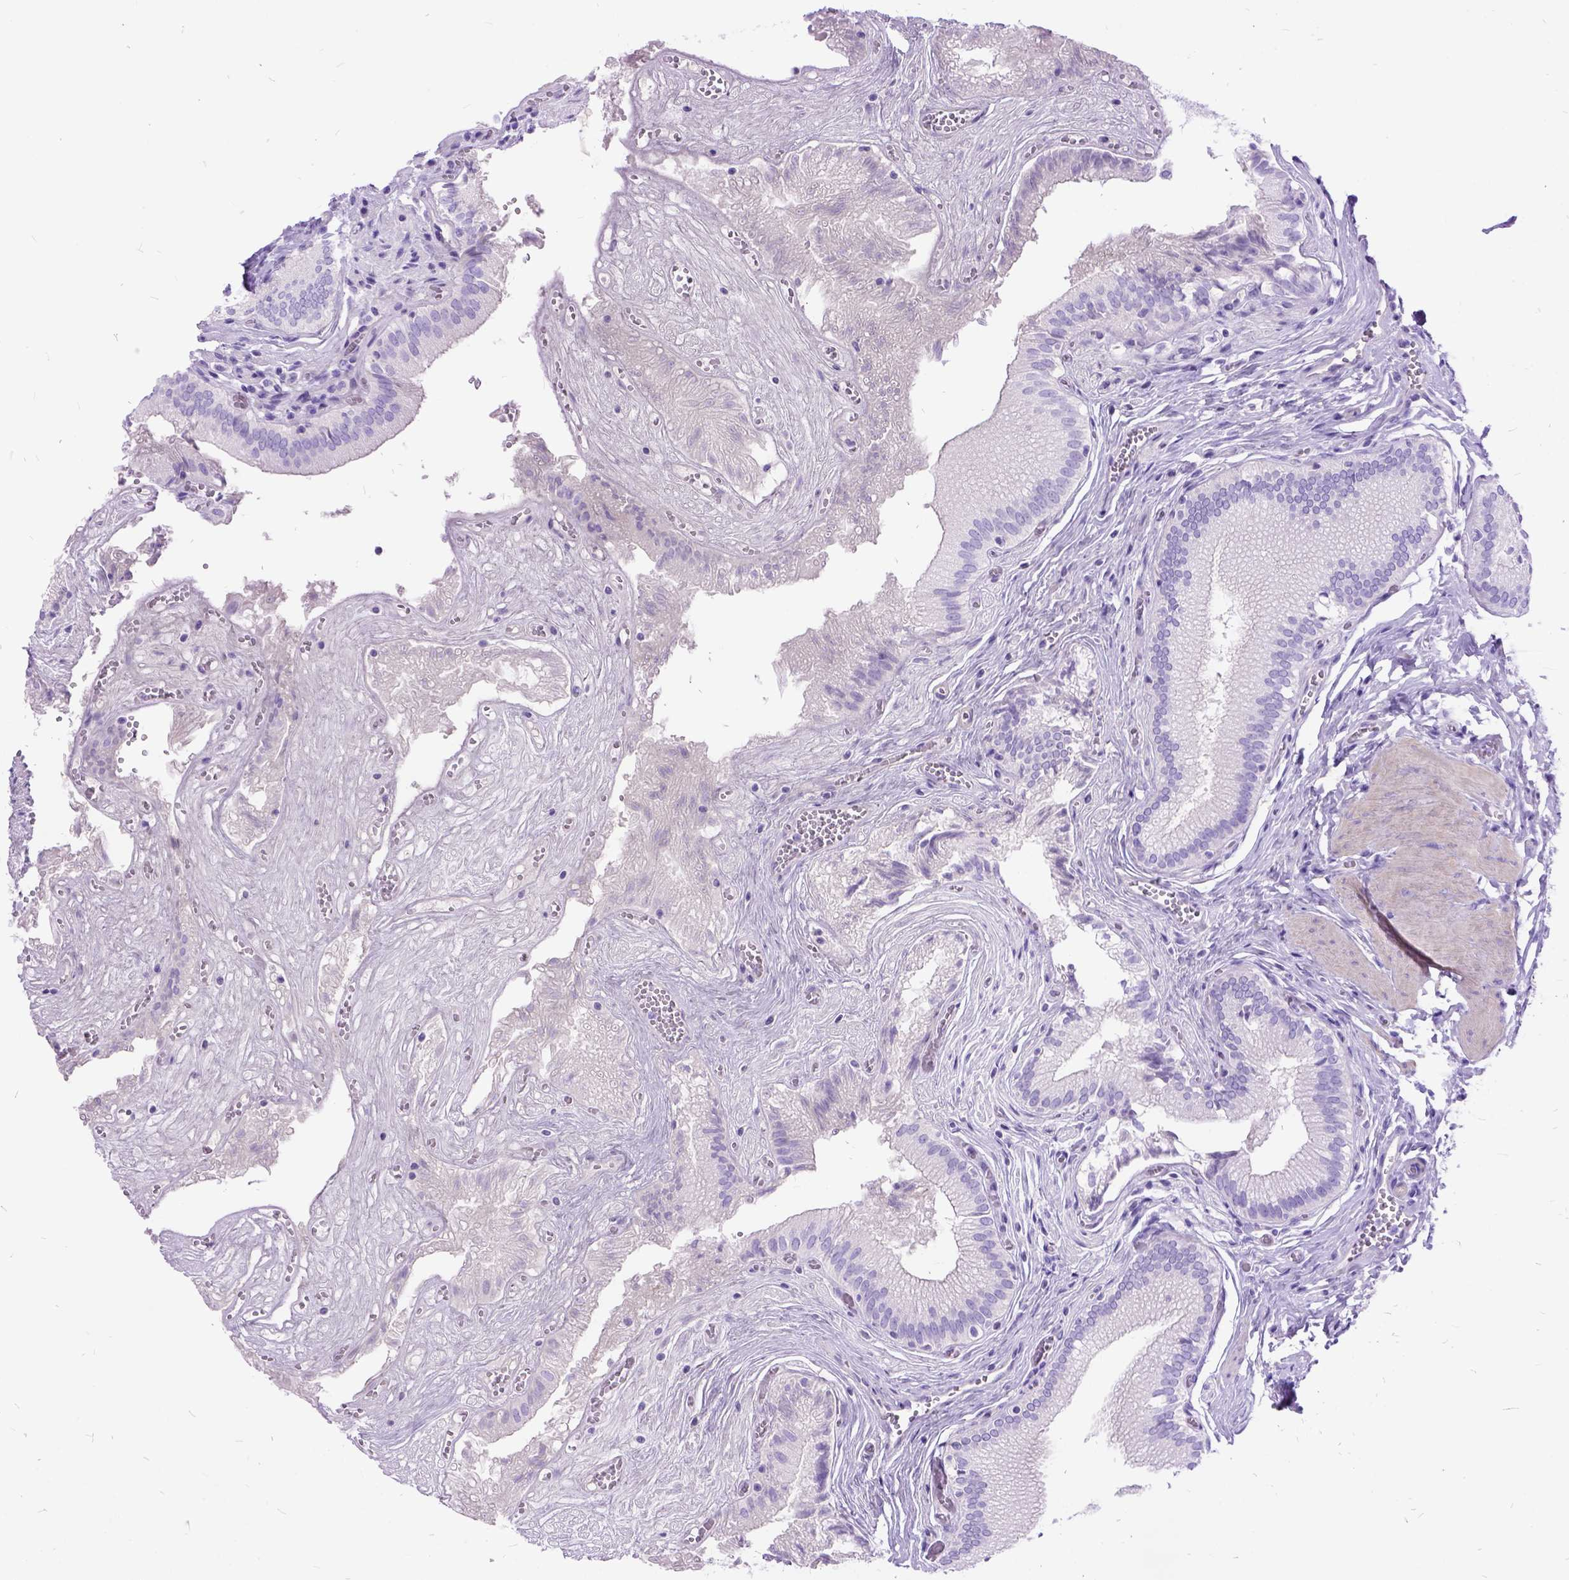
{"staining": {"intensity": "negative", "quantity": "none", "location": "none"}, "tissue": "gallbladder", "cell_type": "Glandular cells", "image_type": "normal", "snomed": [{"axis": "morphology", "description": "Normal tissue, NOS"}, {"axis": "topography", "description": "Gallbladder"}, {"axis": "topography", "description": "Peripheral nerve tissue"}], "caption": "Unremarkable gallbladder was stained to show a protein in brown. There is no significant expression in glandular cells.", "gene": "ARL9", "patient": {"sex": "male", "age": 17}}